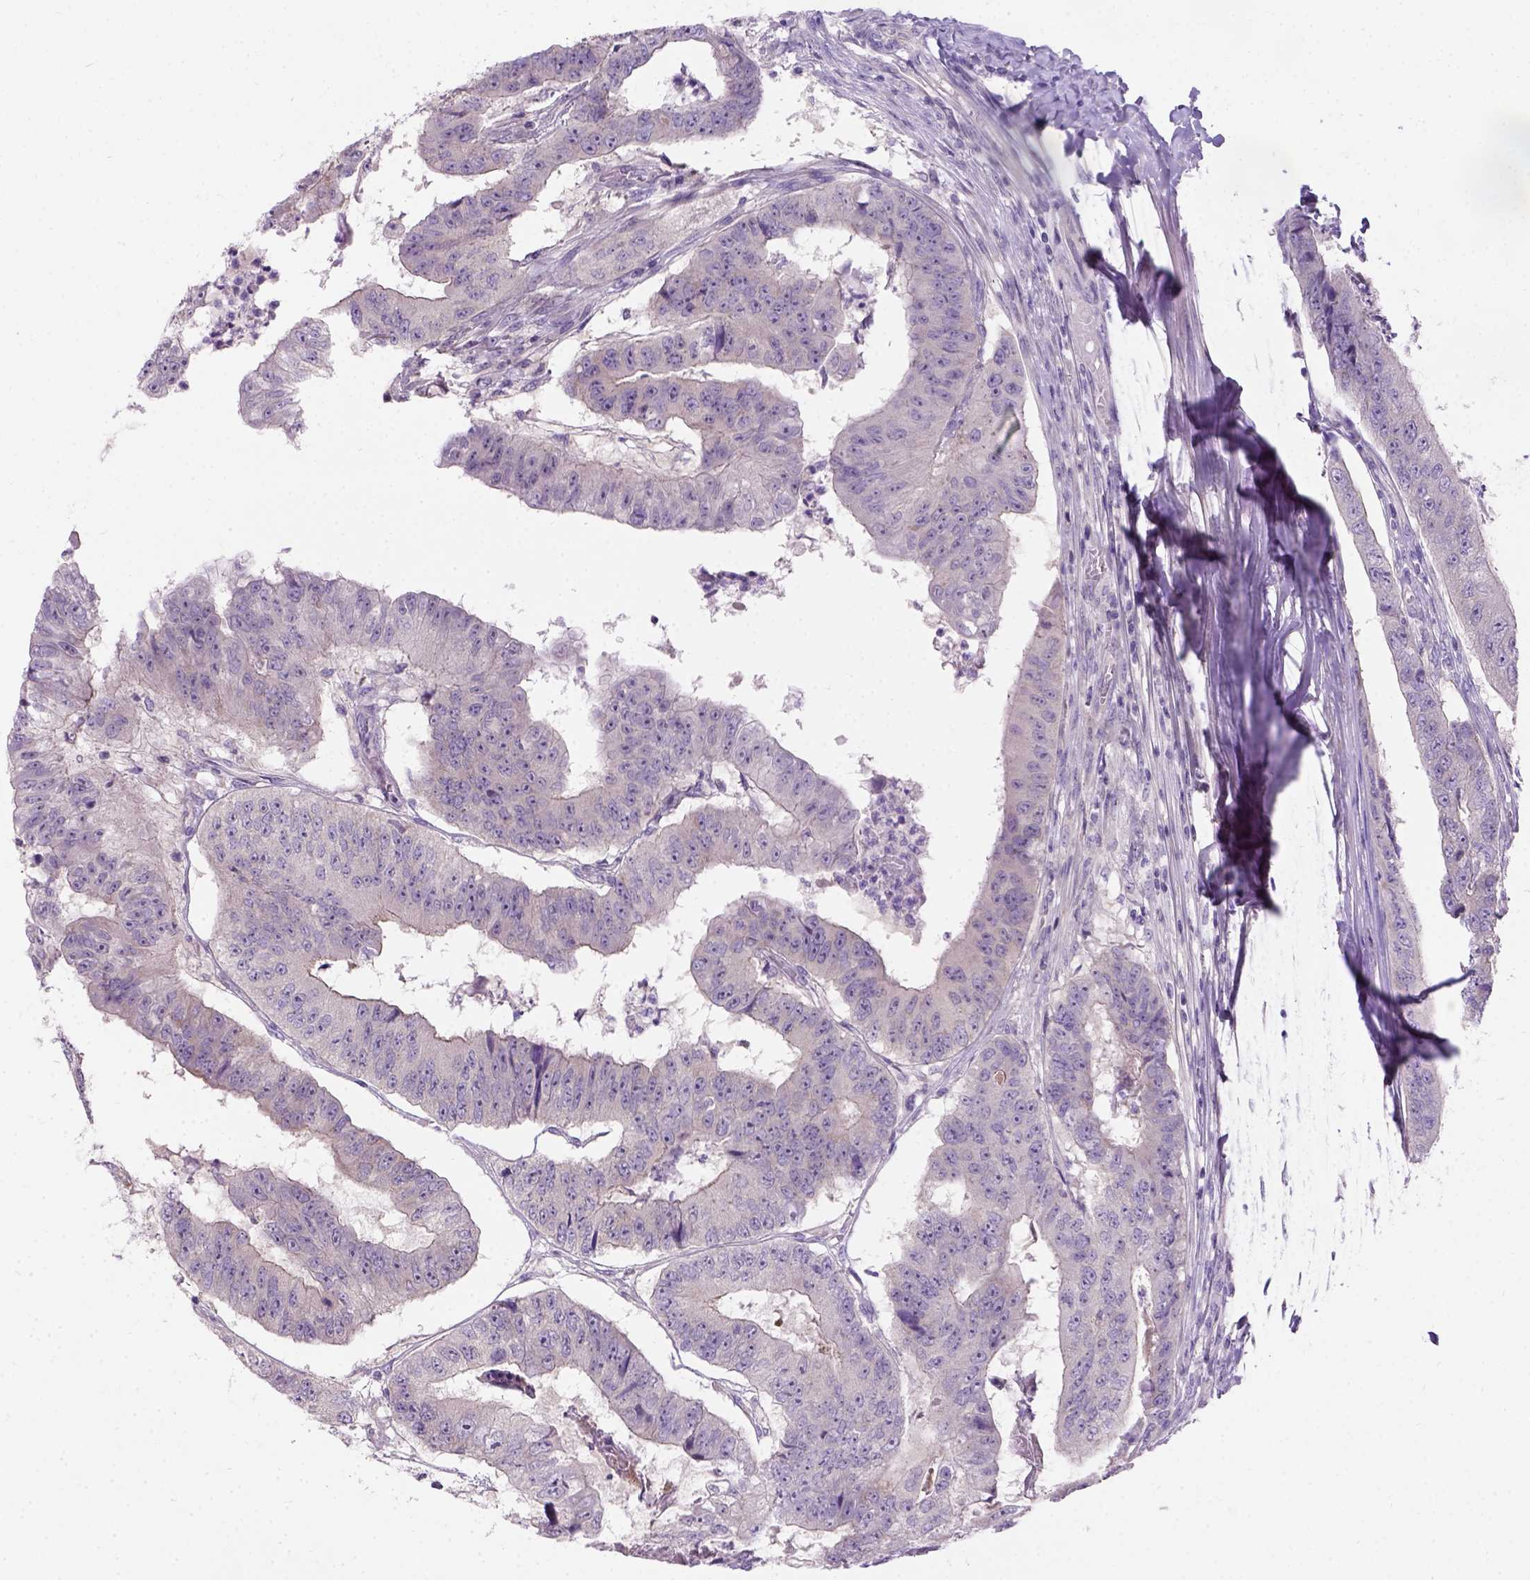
{"staining": {"intensity": "negative", "quantity": "none", "location": "none"}, "tissue": "colorectal cancer", "cell_type": "Tumor cells", "image_type": "cancer", "snomed": [{"axis": "morphology", "description": "Adenocarcinoma, NOS"}, {"axis": "topography", "description": "Colon"}], "caption": "The histopathology image demonstrates no staining of tumor cells in colorectal adenocarcinoma.", "gene": "C20orf144", "patient": {"sex": "female", "age": 67}}